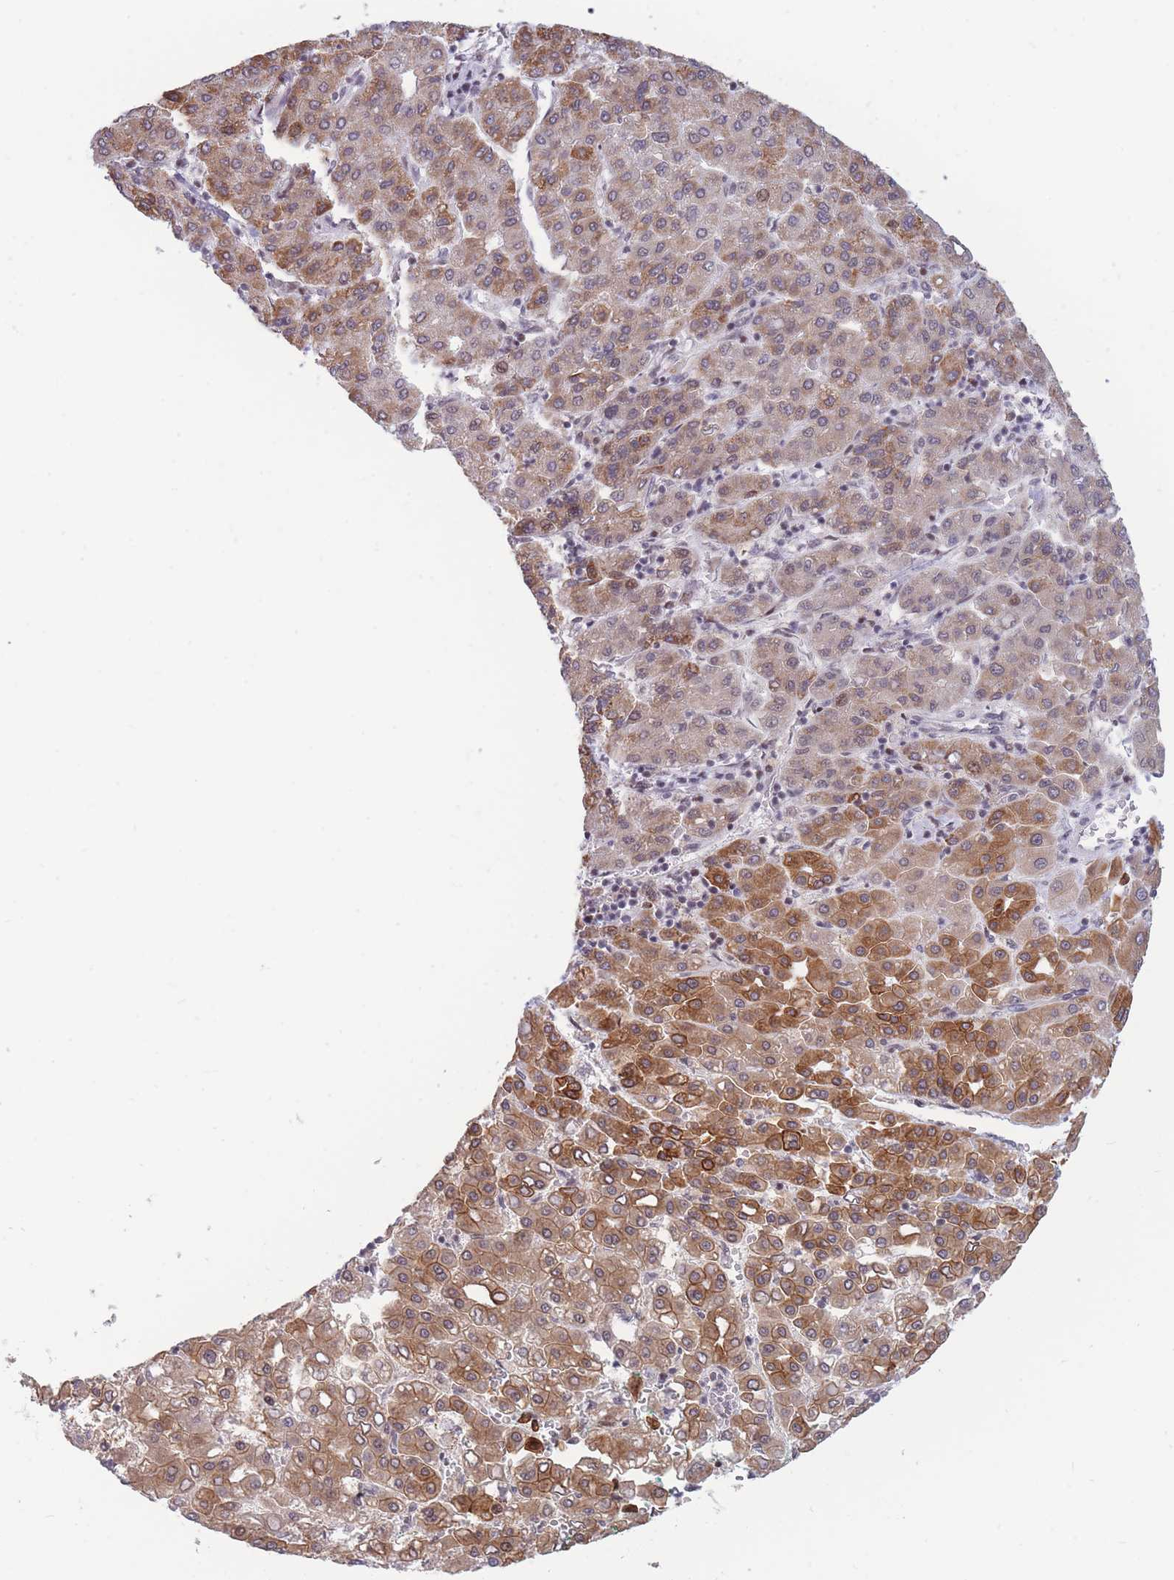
{"staining": {"intensity": "moderate", "quantity": ">75%", "location": "cytoplasmic/membranous"}, "tissue": "liver cancer", "cell_type": "Tumor cells", "image_type": "cancer", "snomed": [{"axis": "morphology", "description": "Carcinoma, Hepatocellular, NOS"}, {"axis": "topography", "description": "Liver"}], "caption": "Immunohistochemistry micrograph of neoplastic tissue: human liver hepatocellular carcinoma stained using immunohistochemistry shows medium levels of moderate protein expression localized specifically in the cytoplasmic/membranous of tumor cells, appearing as a cytoplasmic/membranous brown color.", "gene": "TARBP2", "patient": {"sex": "male", "age": 65}}